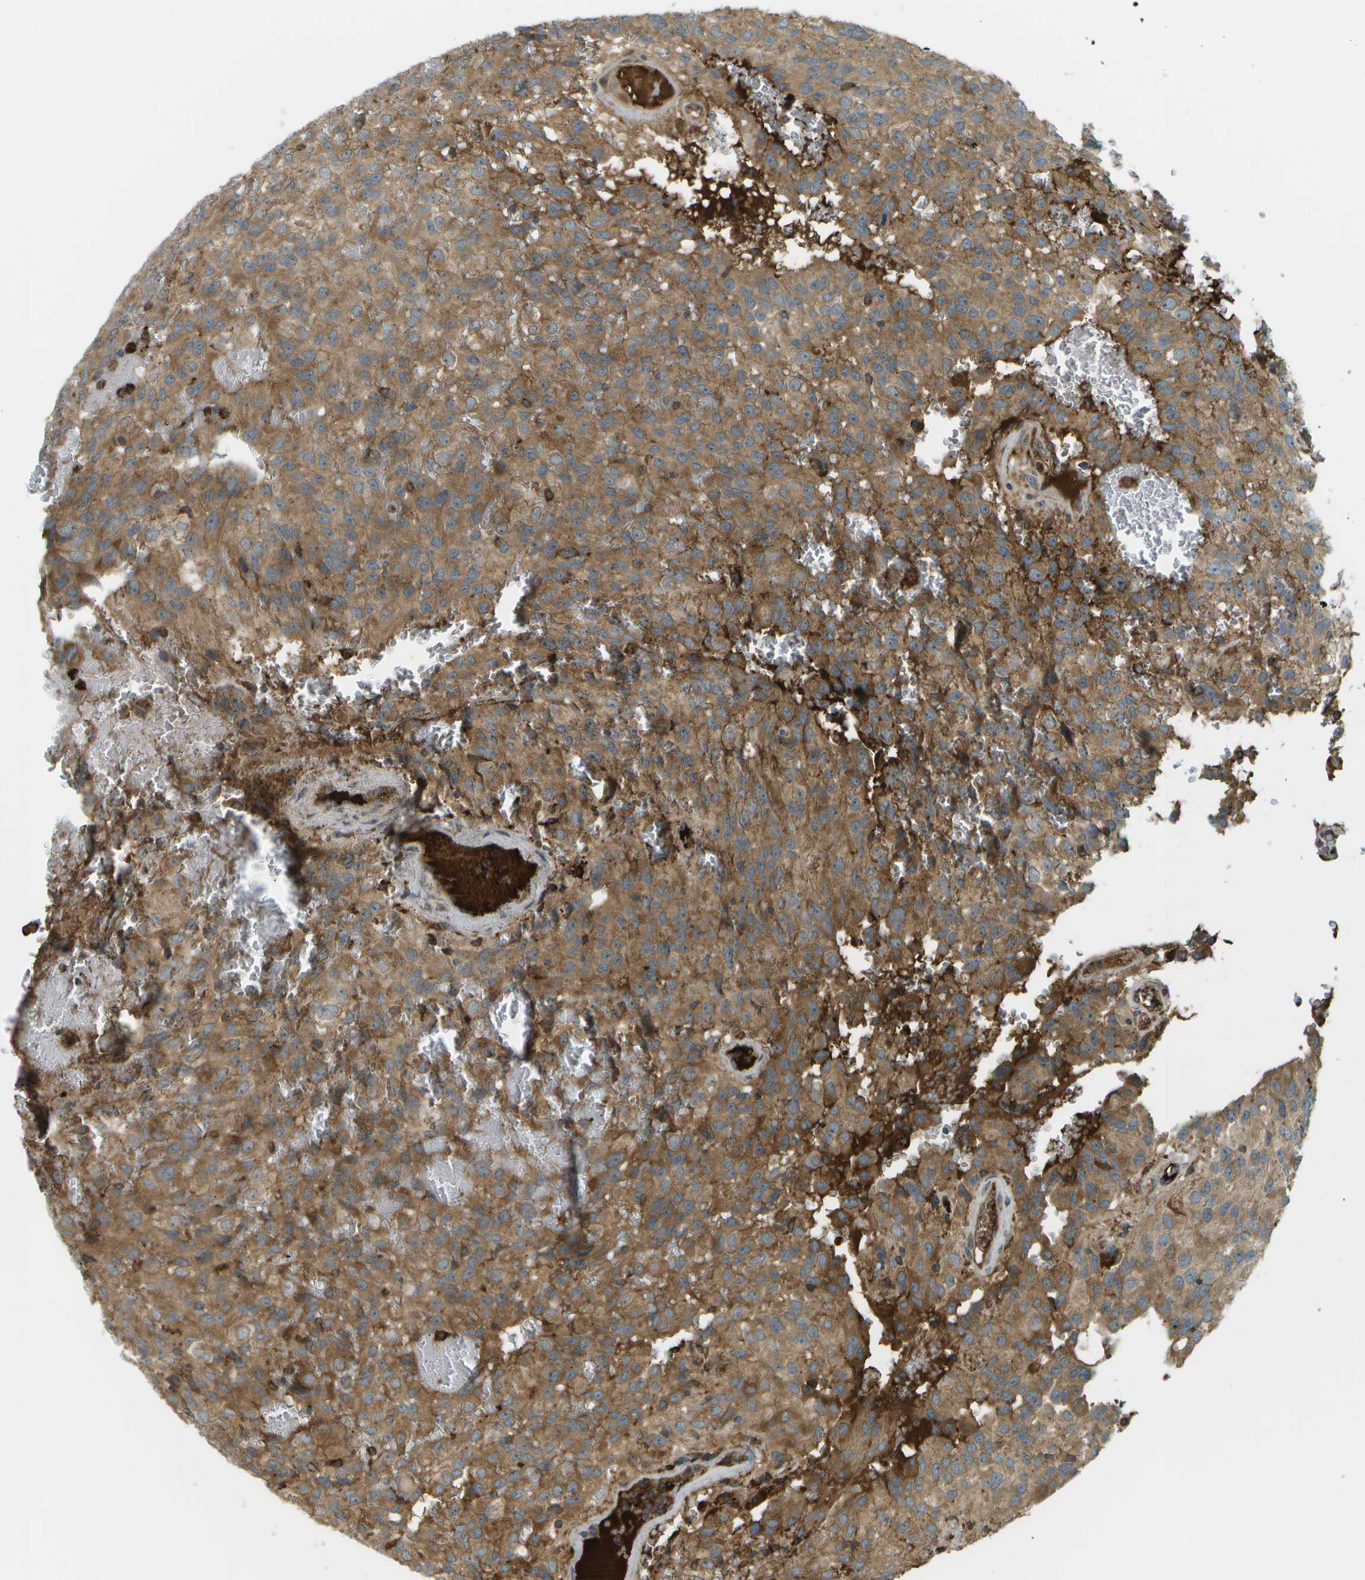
{"staining": {"intensity": "strong", "quantity": ">75%", "location": "cytoplasmic/membranous"}, "tissue": "glioma", "cell_type": "Tumor cells", "image_type": "cancer", "snomed": [{"axis": "morphology", "description": "Glioma, malignant, High grade"}, {"axis": "topography", "description": "Brain"}], "caption": "The immunohistochemical stain shows strong cytoplasmic/membranous positivity in tumor cells of high-grade glioma (malignant) tissue.", "gene": "USP30", "patient": {"sex": "male", "age": 32}}